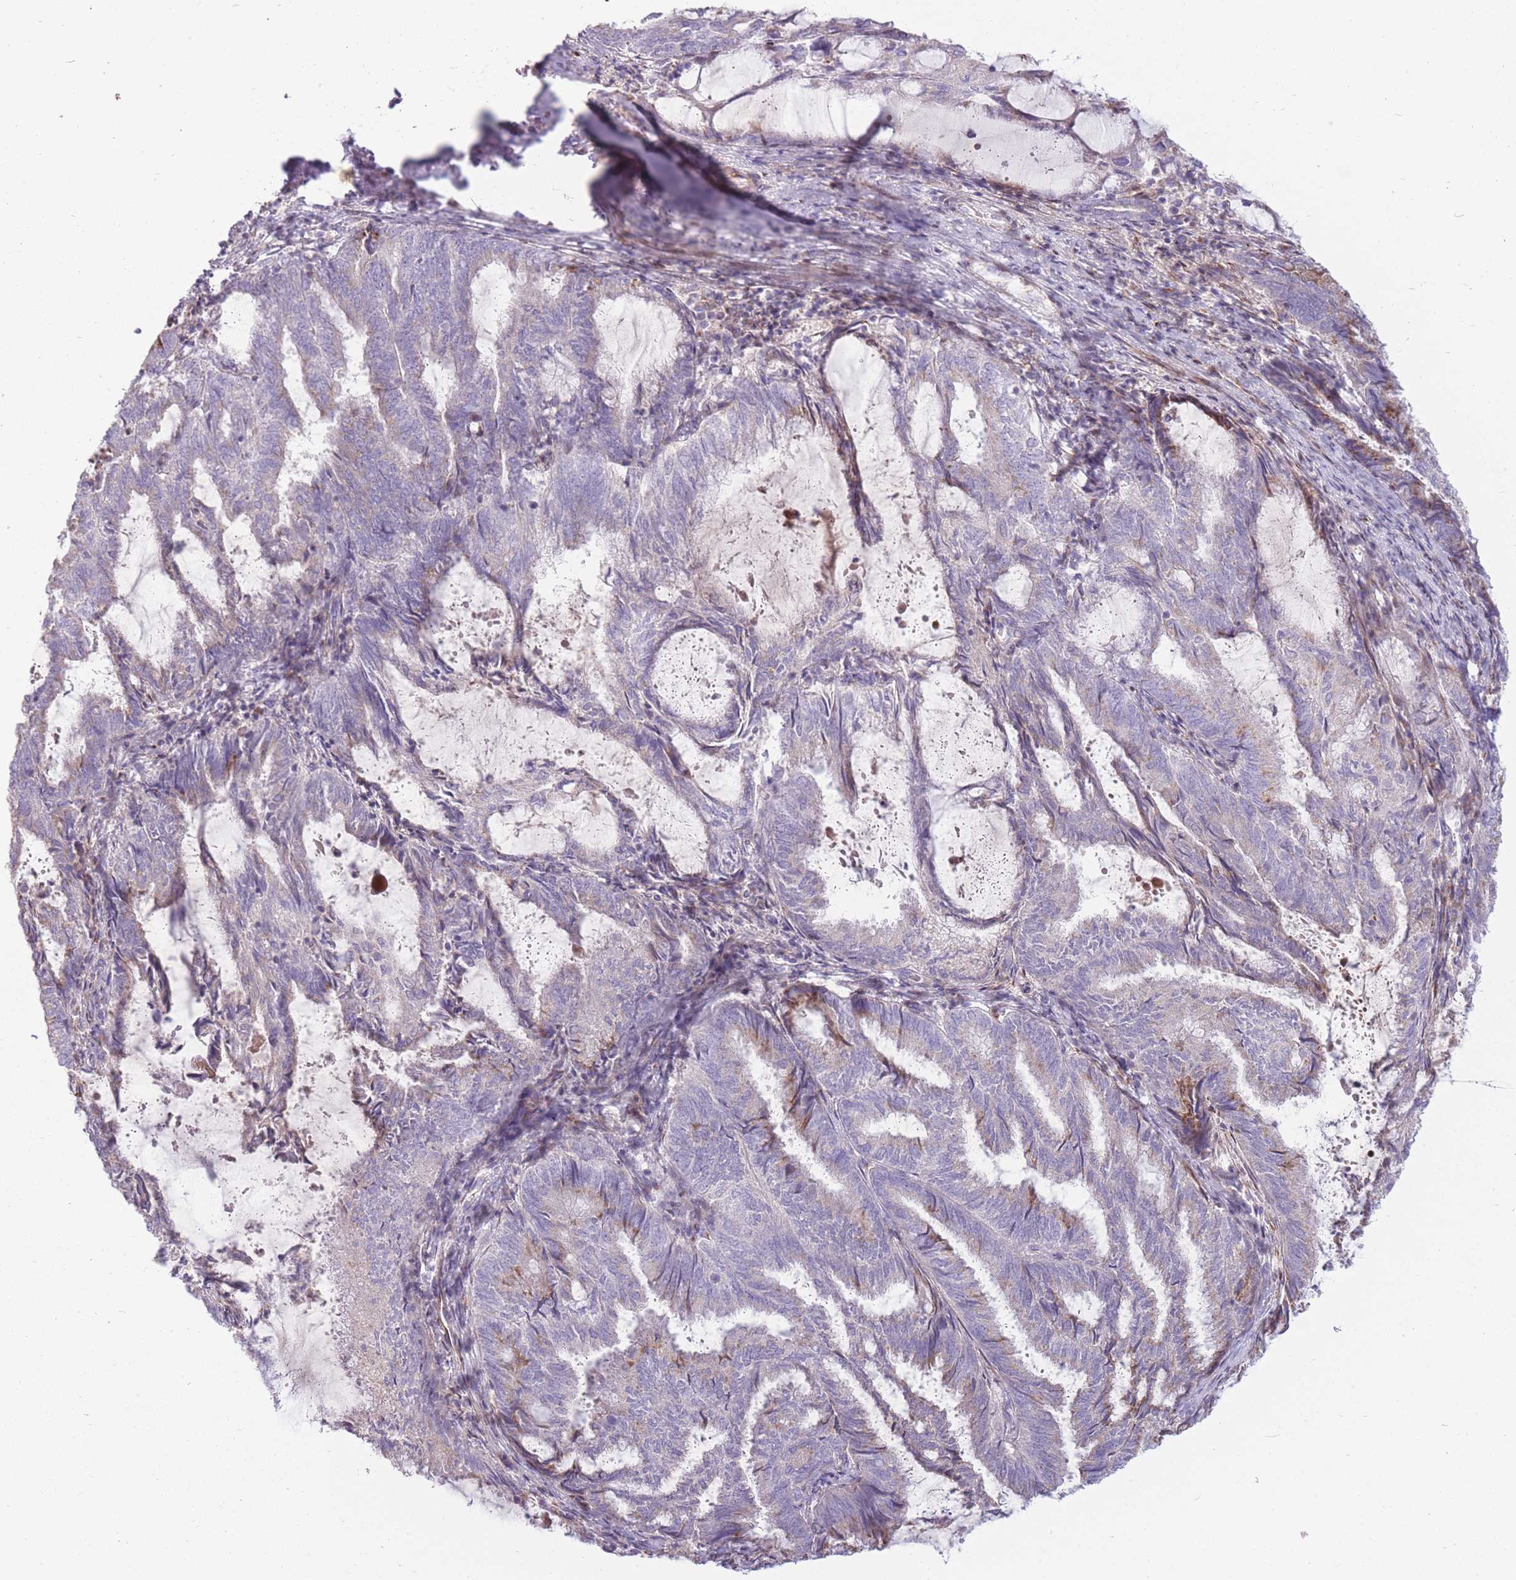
{"staining": {"intensity": "moderate", "quantity": "<25%", "location": "cytoplasmic/membranous"}, "tissue": "endometrial cancer", "cell_type": "Tumor cells", "image_type": "cancer", "snomed": [{"axis": "morphology", "description": "Adenocarcinoma, NOS"}, {"axis": "topography", "description": "Endometrium"}], "caption": "Protein expression analysis of endometrial adenocarcinoma displays moderate cytoplasmic/membranous expression in about <25% of tumor cells.", "gene": "PPP3R2", "patient": {"sex": "female", "age": 80}}